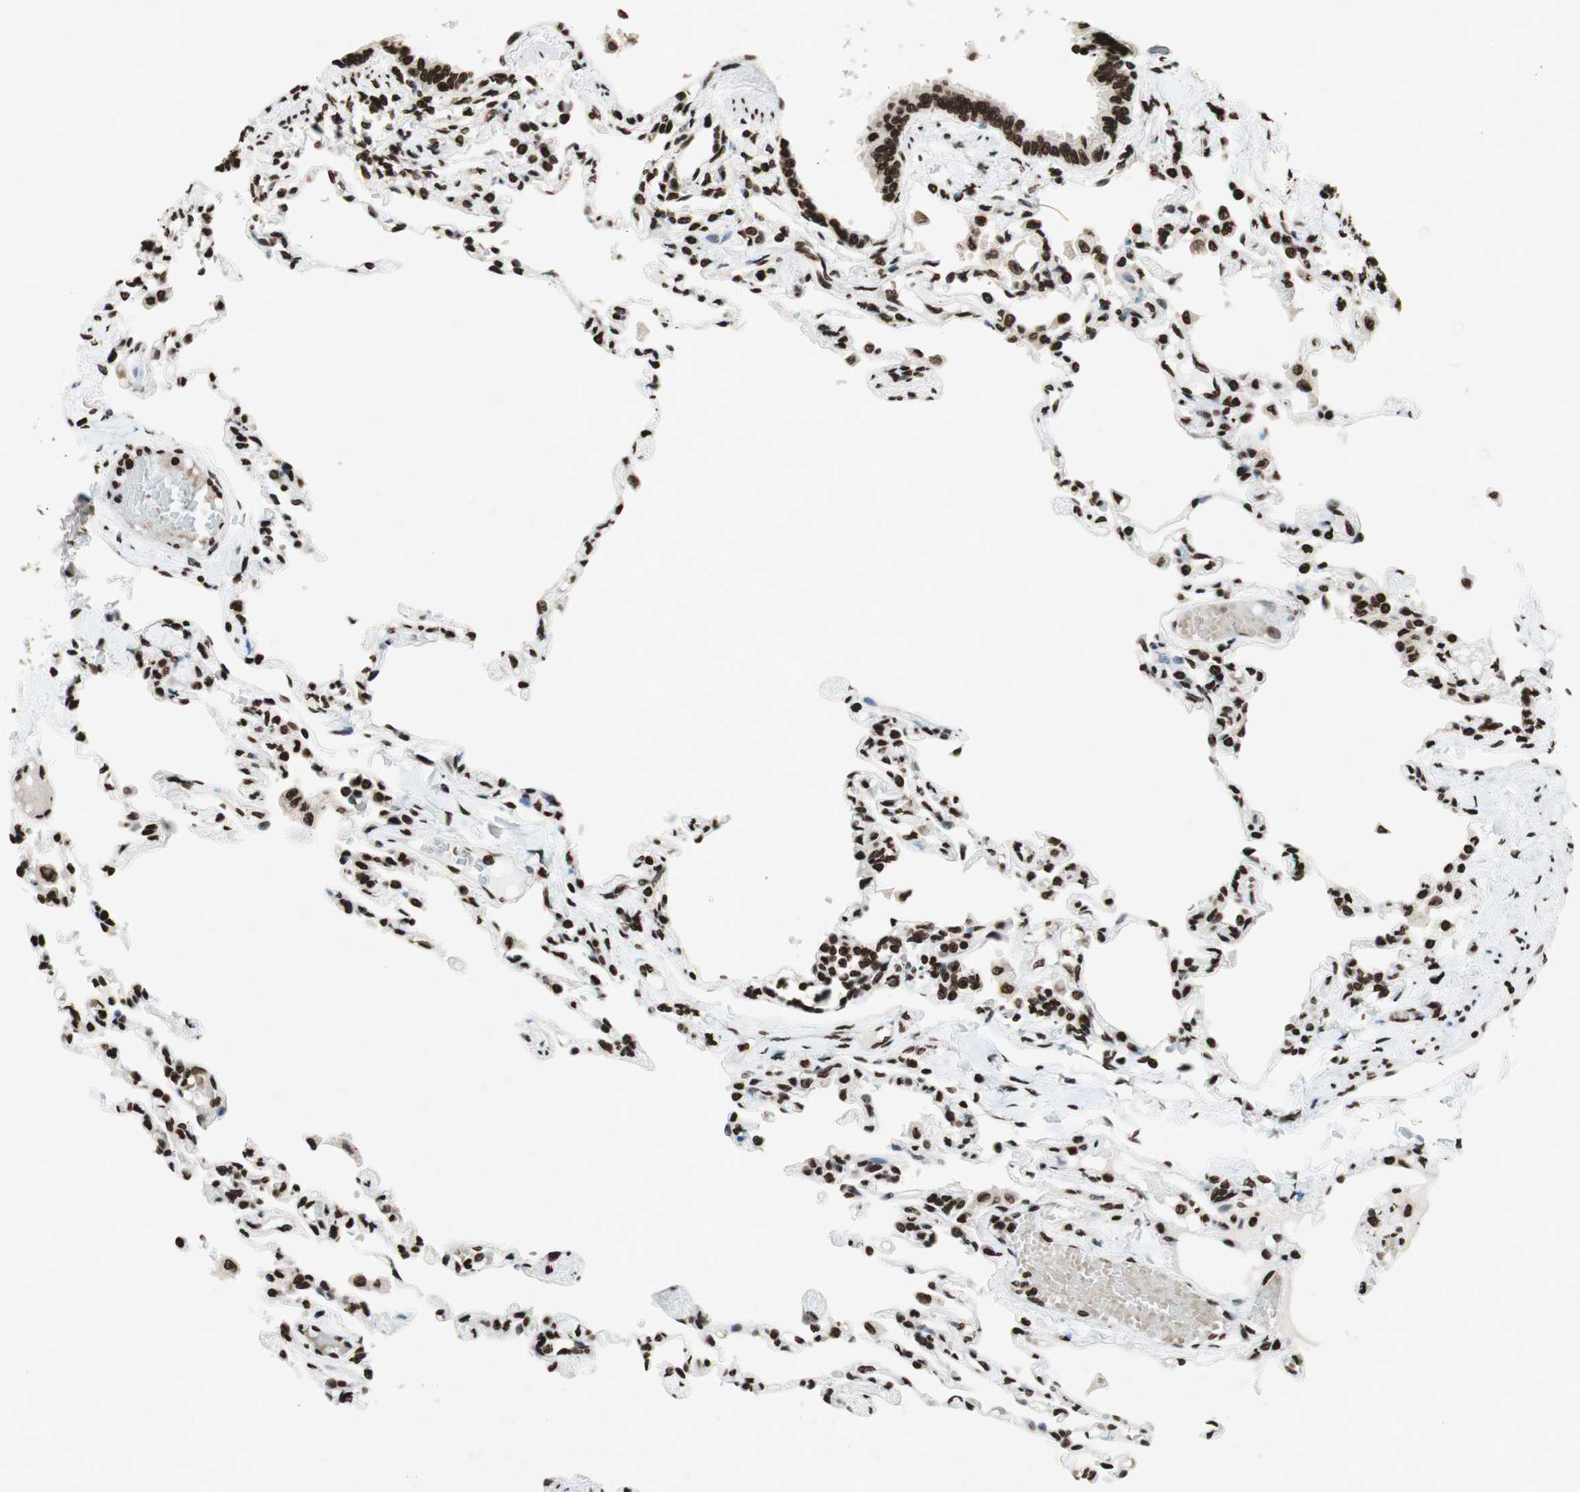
{"staining": {"intensity": "strong", "quantity": ">75%", "location": "nuclear"}, "tissue": "lung", "cell_type": "Alveolar cells", "image_type": "normal", "snomed": [{"axis": "morphology", "description": "Normal tissue, NOS"}, {"axis": "topography", "description": "Lung"}], "caption": "IHC staining of unremarkable lung, which reveals high levels of strong nuclear staining in about >75% of alveolar cells indicating strong nuclear protein positivity. The staining was performed using DAB (brown) for protein detection and nuclei were counterstained in hematoxylin (blue).", "gene": "NCOA3", "patient": {"sex": "male", "age": 21}}